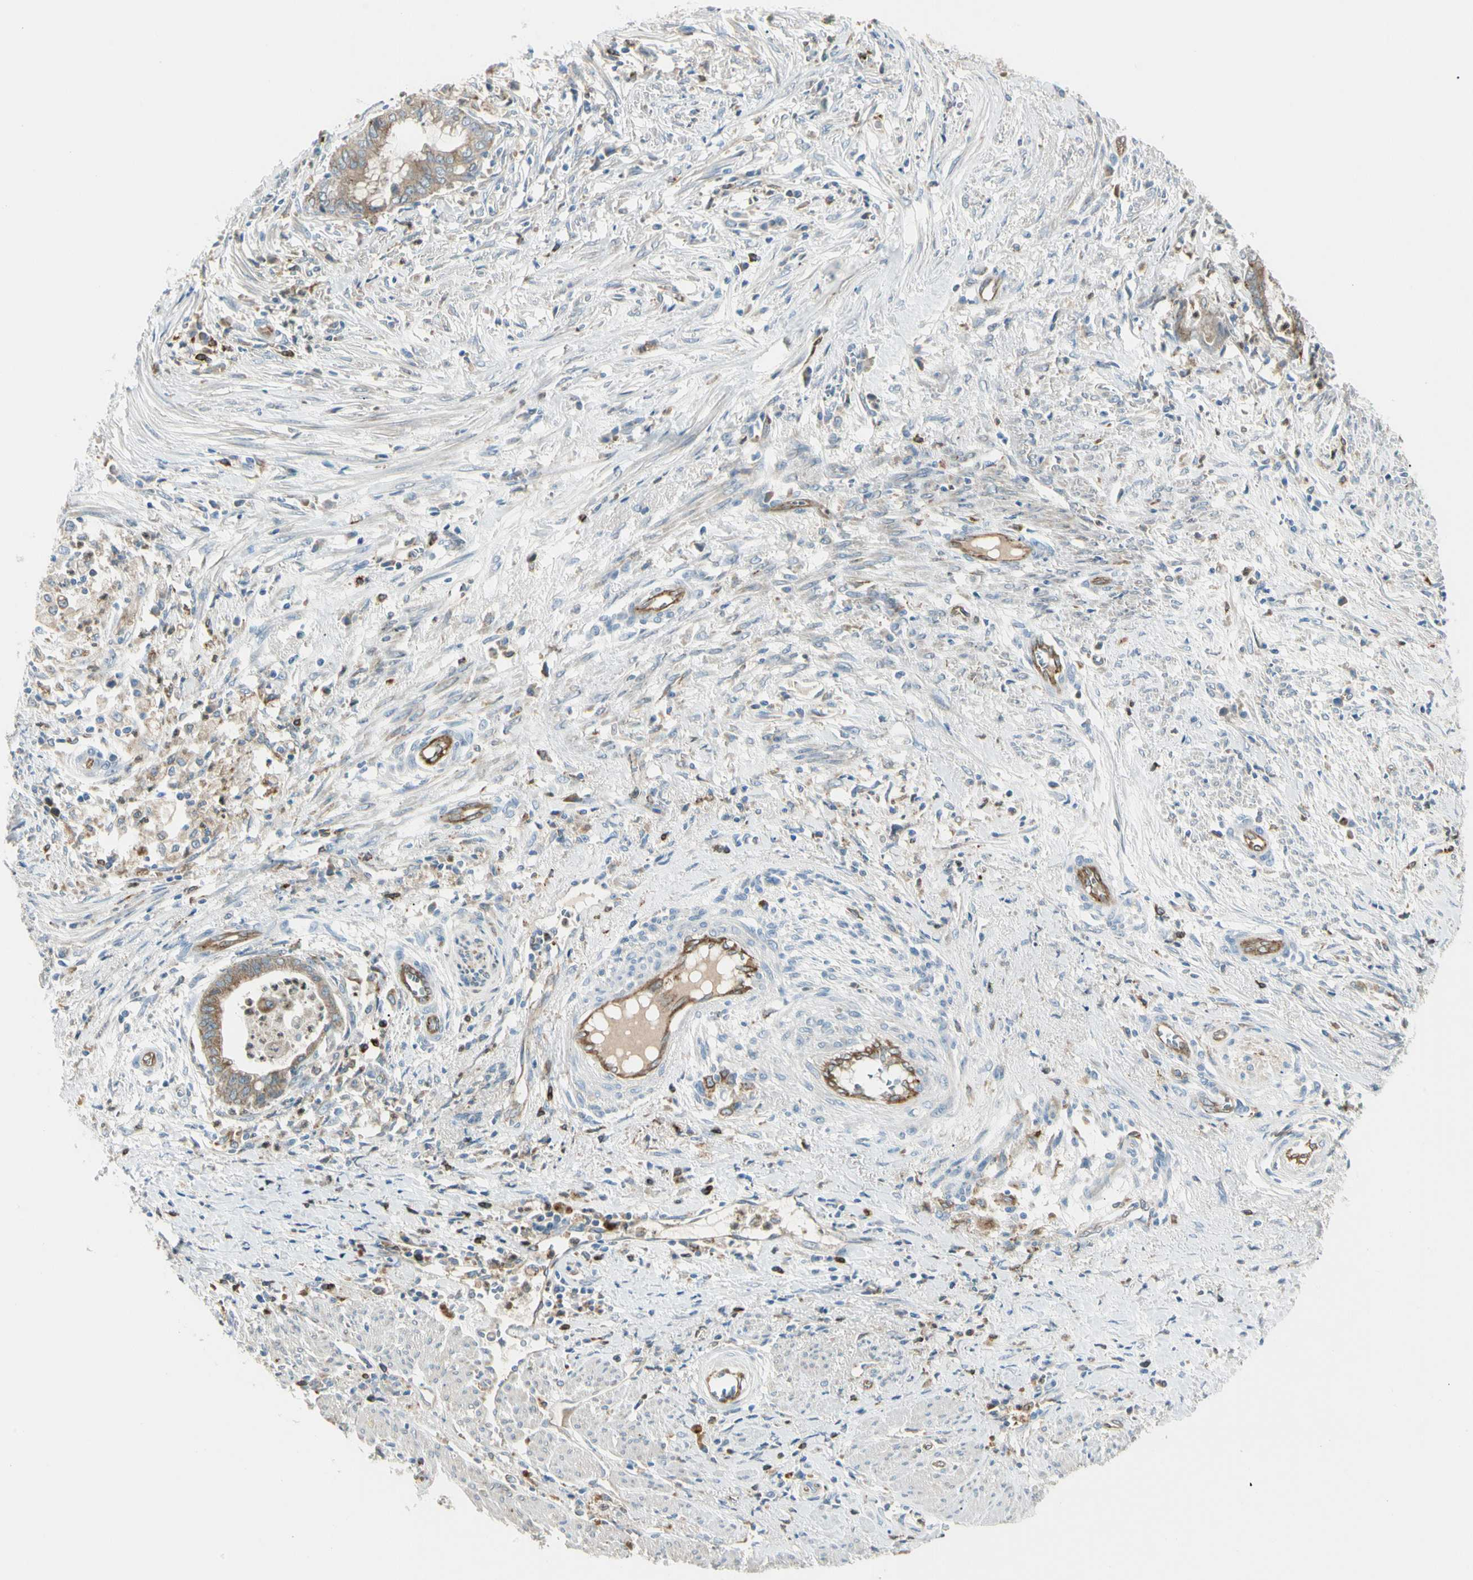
{"staining": {"intensity": "moderate", "quantity": ">75%", "location": "cytoplasmic/membranous"}, "tissue": "endometrial cancer", "cell_type": "Tumor cells", "image_type": "cancer", "snomed": [{"axis": "morphology", "description": "Necrosis, NOS"}, {"axis": "morphology", "description": "Adenocarcinoma, NOS"}, {"axis": "topography", "description": "Endometrium"}], "caption": "Immunohistochemical staining of endometrial cancer reveals medium levels of moderate cytoplasmic/membranous positivity in approximately >75% of tumor cells.", "gene": "LPCAT2", "patient": {"sex": "female", "age": 79}}